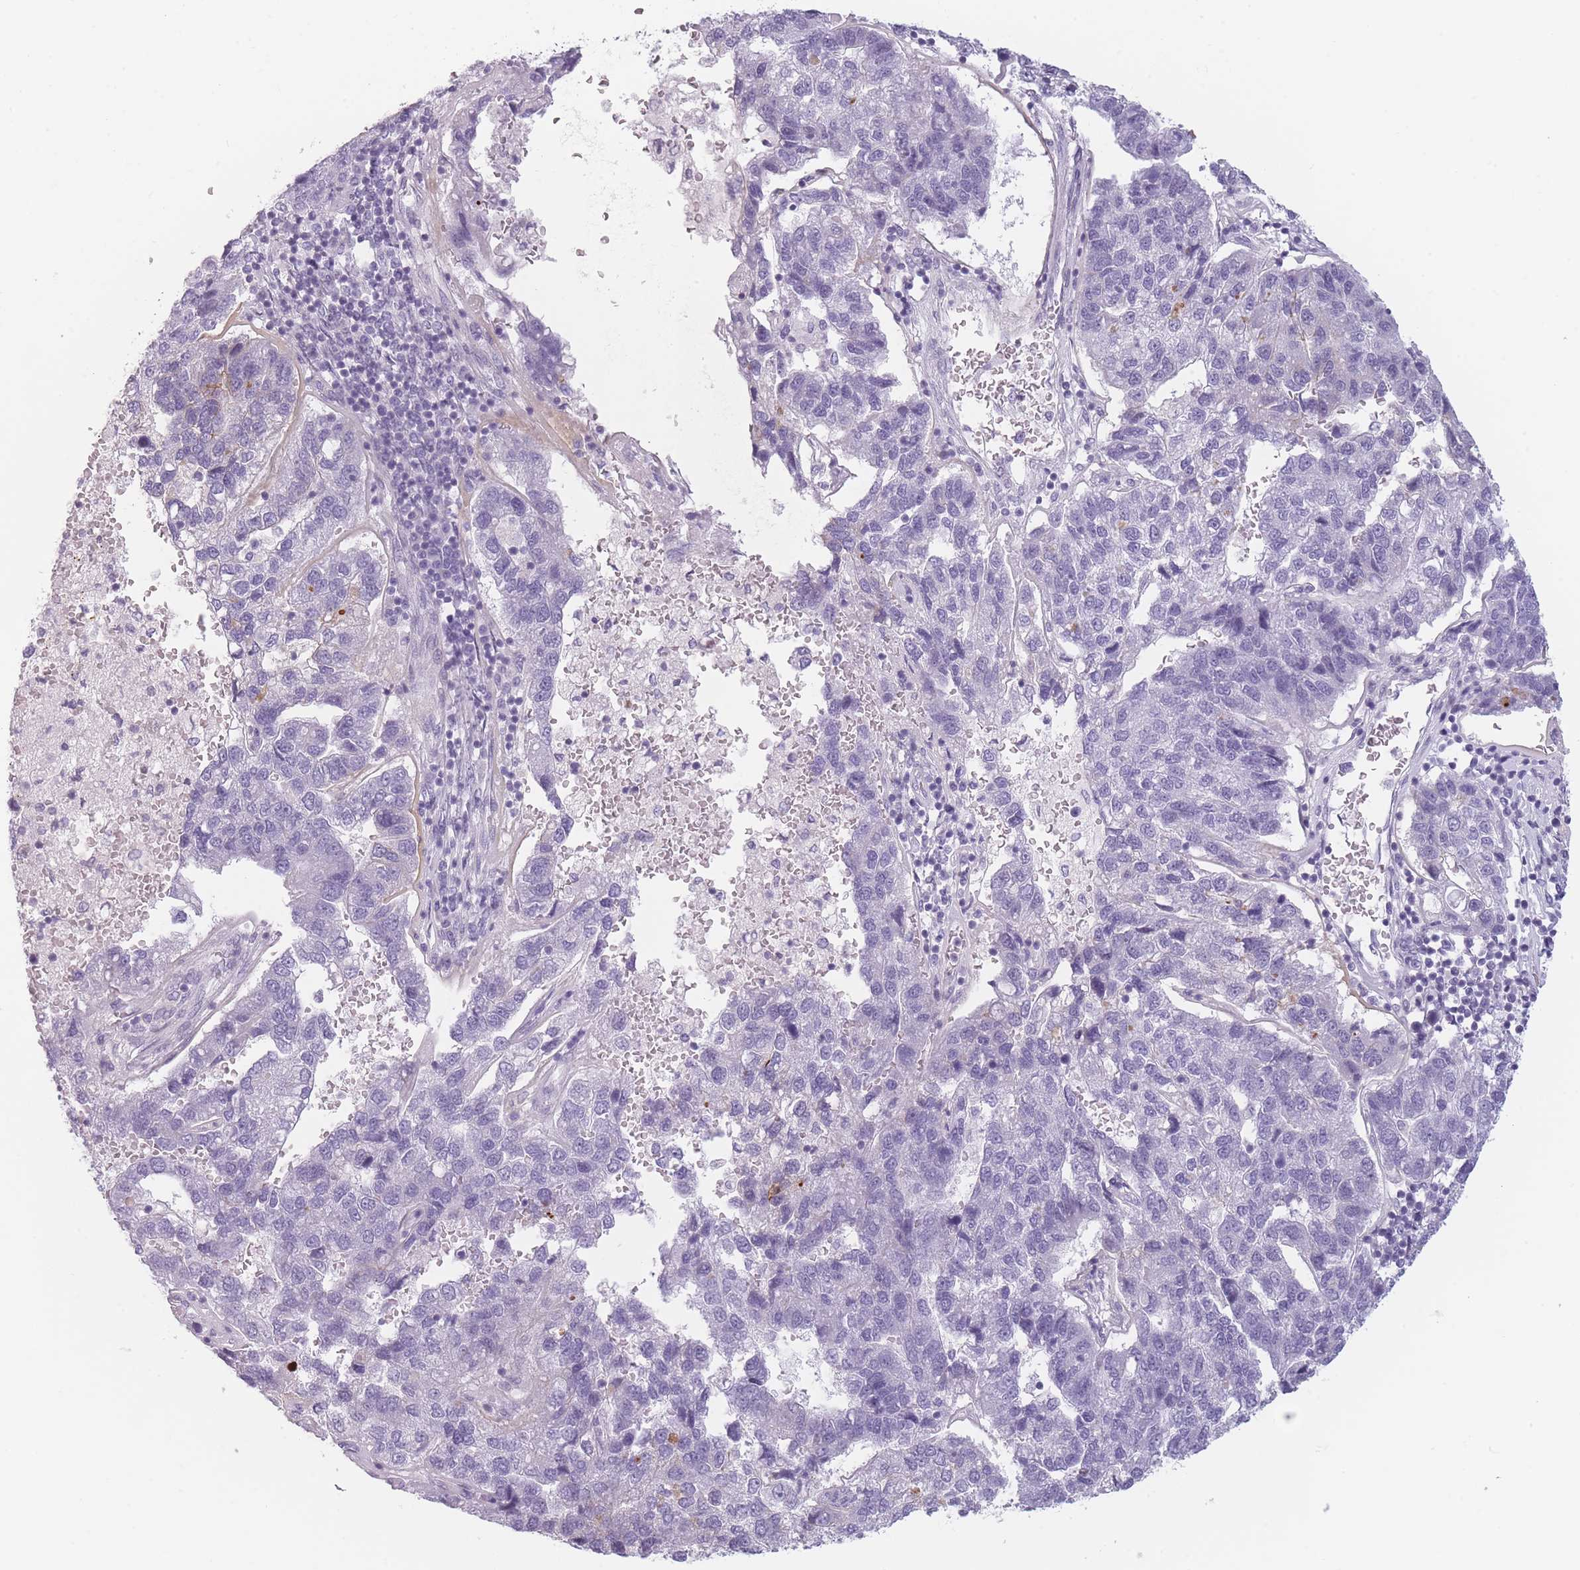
{"staining": {"intensity": "negative", "quantity": "none", "location": "none"}, "tissue": "pancreatic cancer", "cell_type": "Tumor cells", "image_type": "cancer", "snomed": [{"axis": "morphology", "description": "Adenocarcinoma, NOS"}, {"axis": "topography", "description": "Pancreas"}], "caption": "Pancreatic adenocarcinoma stained for a protein using immunohistochemistry reveals no positivity tumor cells.", "gene": "GGT1", "patient": {"sex": "female", "age": 61}}